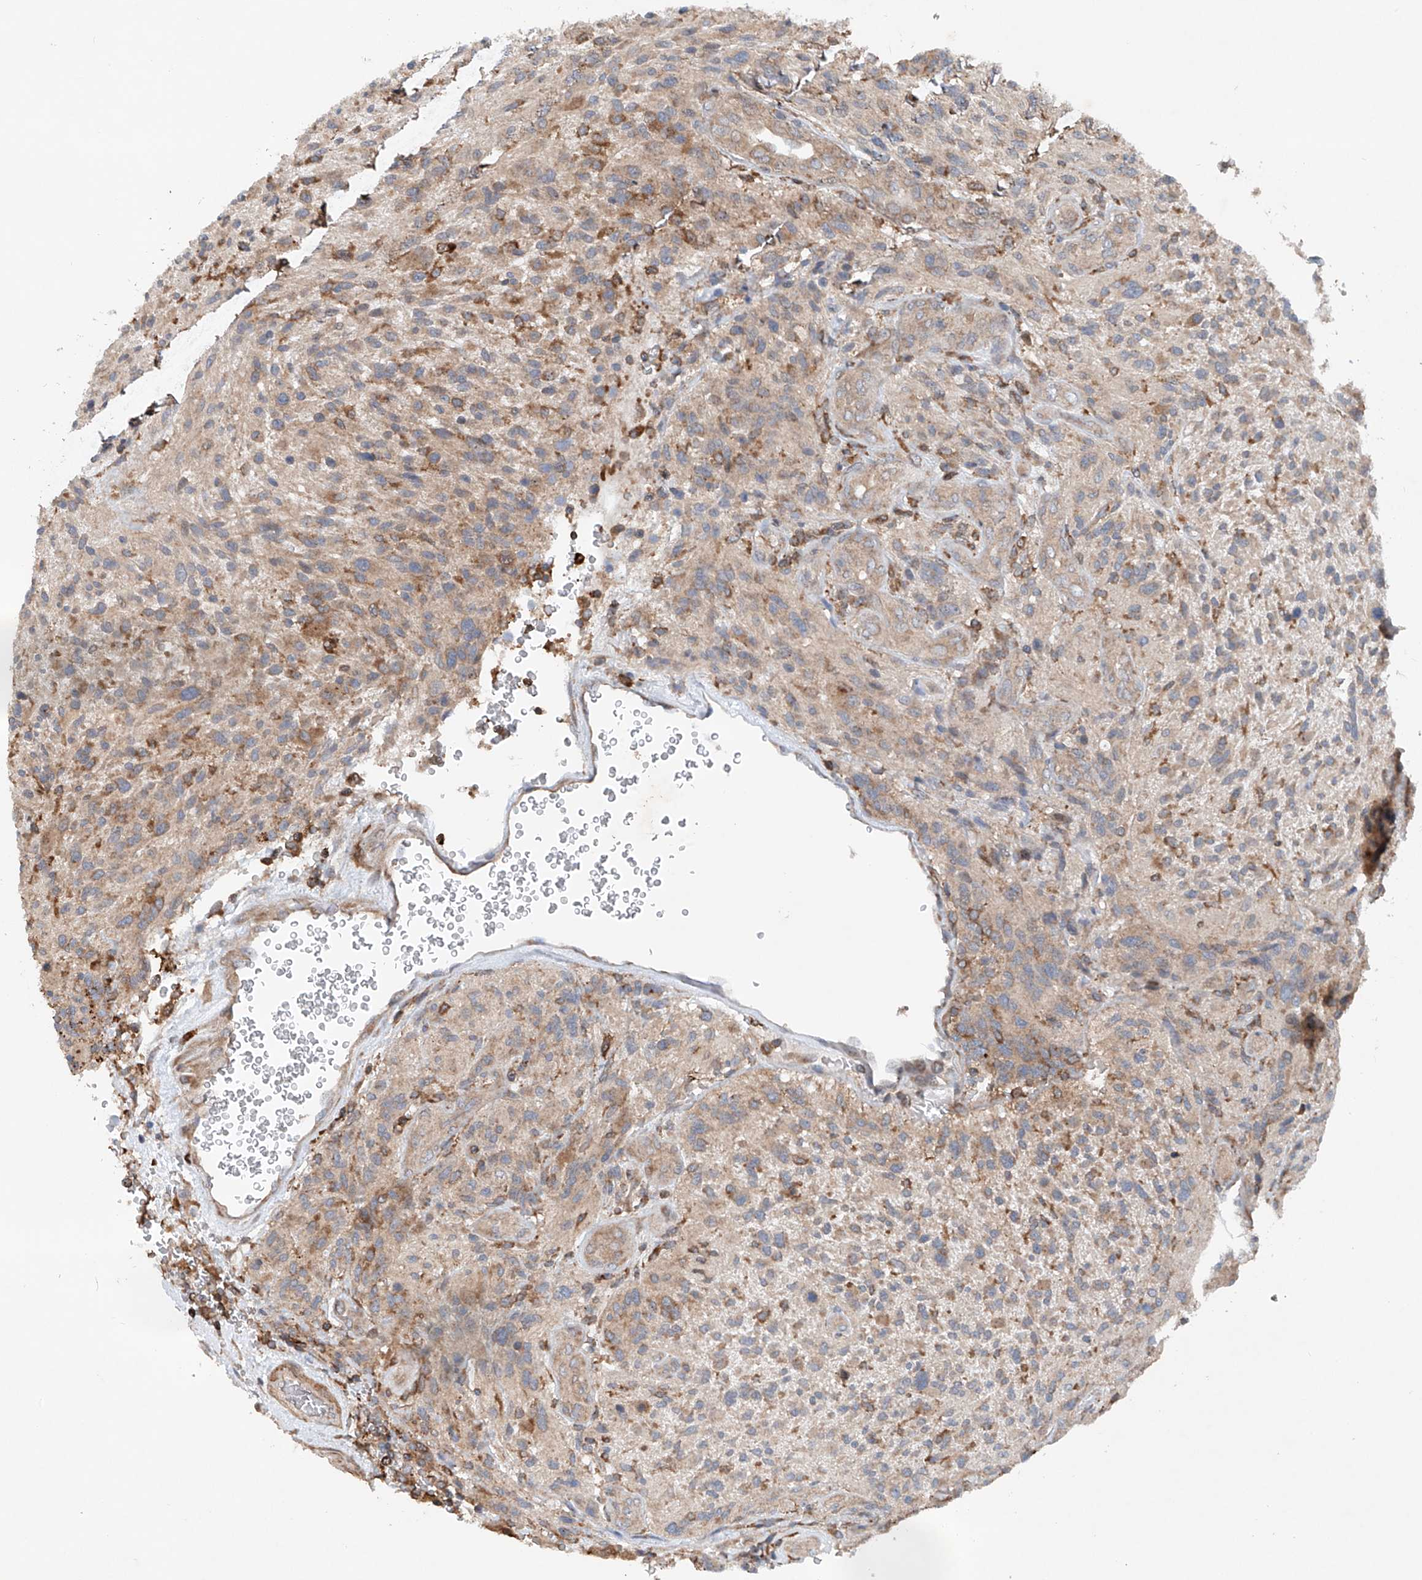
{"staining": {"intensity": "moderate", "quantity": "<25%", "location": "cytoplasmic/membranous"}, "tissue": "glioma", "cell_type": "Tumor cells", "image_type": "cancer", "snomed": [{"axis": "morphology", "description": "Glioma, malignant, High grade"}, {"axis": "topography", "description": "Brain"}], "caption": "Moderate cytoplasmic/membranous protein expression is present in about <25% of tumor cells in malignant high-grade glioma.", "gene": "CEP85L", "patient": {"sex": "male", "age": 47}}